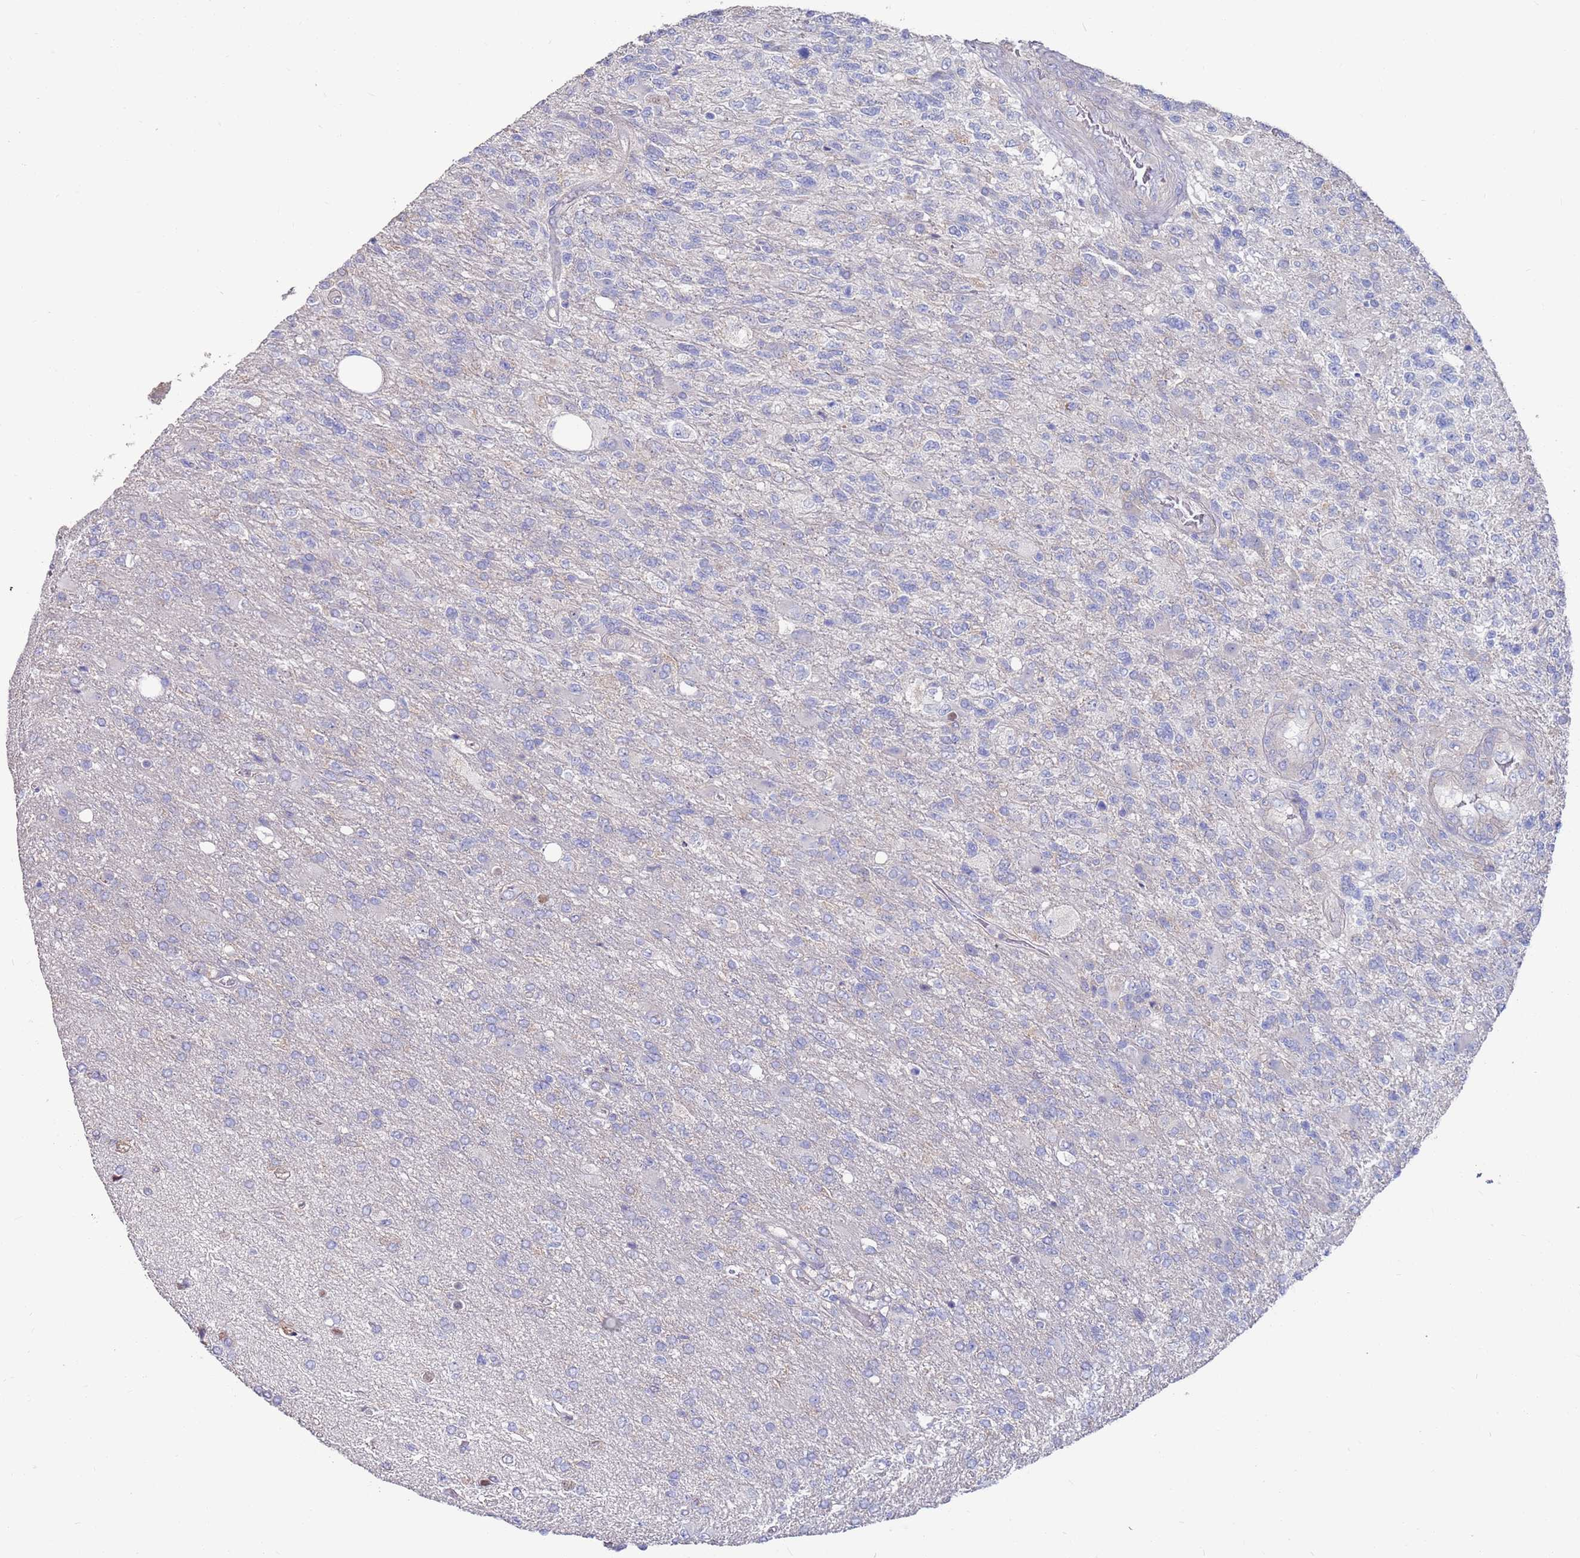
{"staining": {"intensity": "negative", "quantity": "none", "location": "none"}, "tissue": "glioma", "cell_type": "Tumor cells", "image_type": "cancer", "snomed": [{"axis": "morphology", "description": "Glioma, malignant, High grade"}, {"axis": "topography", "description": "Brain"}], "caption": "DAB (3,3'-diaminobenzidine) immunohistochemical staining of malignant glioma (high-grade) exhibits no significant positivity in tumor cells.", "gene": "KRTCAP3", "patient": {"sex": "male", "age": 56}}